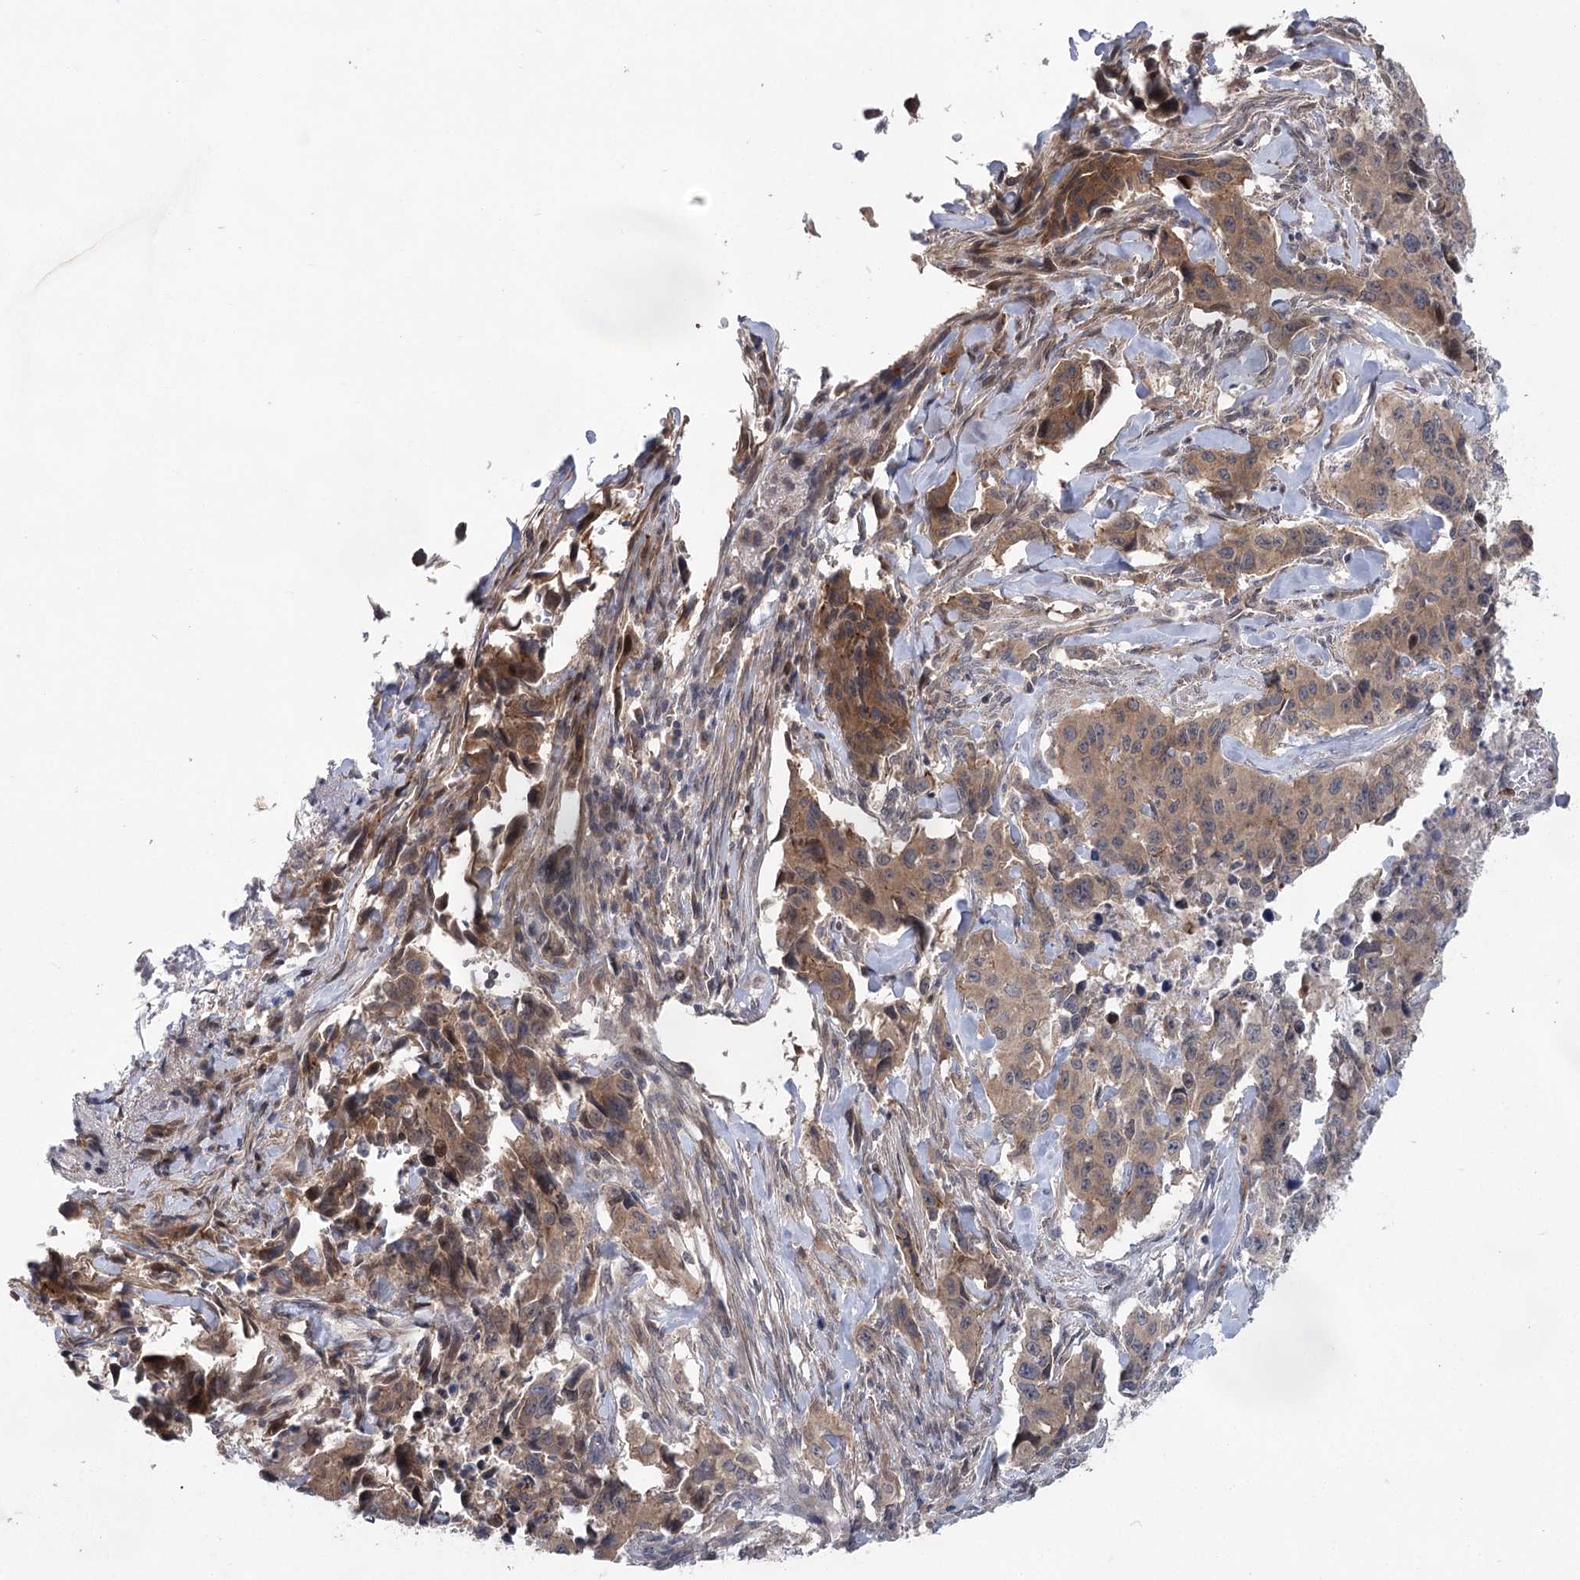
{"staining": {"intensity": "moderate", "quantity": ">75%", "location": "cytoplasmic/membranous"}, "tissue": "lung cancer", "cell_type": "Tumor cells", "image_type": "cancer", "snomed": [{"axis": "morphology", "description": "Adenocarcinoma, NOS"}, {"axis": "topography", "description": "Lung"}], "caption": "An image of human lung cancer stained for a protein displays moderate cytoplasmic/membranous brown staining in tumor cells. (DAB (3,3'-diaminobenzidine) IHC with brightfield microscopy, high magnification).", "gene": "METTL24", "patient": {"sex": "female", "age": 51}}